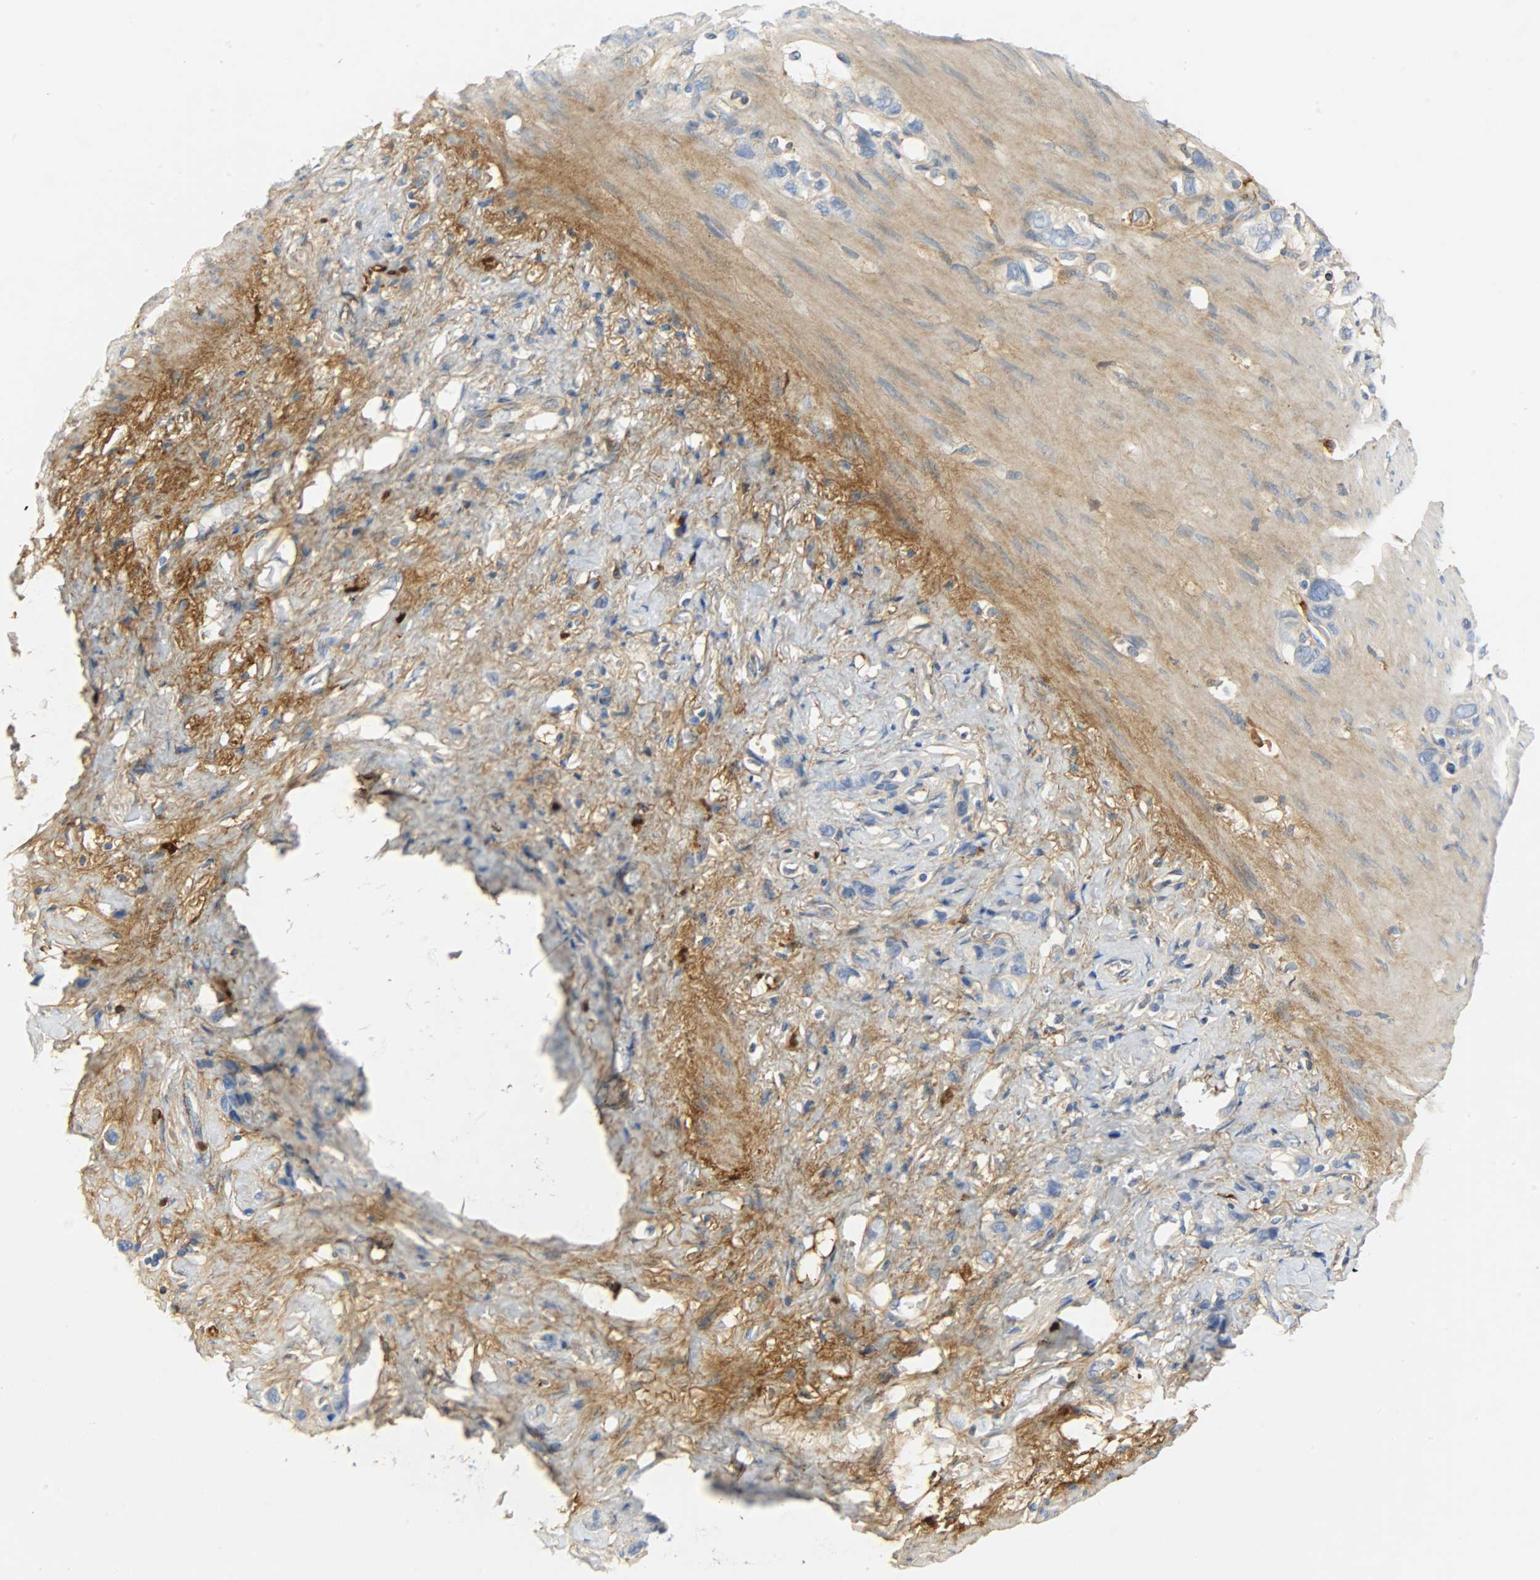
{"staining": {"intensity": "moderate", "quantity": "25%-75%", "location": "cytoplasmic/membranous"}, "tissue": "stomach cancer", "cell_type": "Tumor cells", "image_type": "cancer", "snomed": [{"axis": "morphology", "description": "Normal tissue, NOS"}, {"axis": "morphology", "description": "Adenocarcinoma, NOS"}, {"axis": "morphology", "description": "Adenocarcinoma, High grade"}, {"axis": "topography", "description": "Stomach, upper"}, {"axis": "topography", "description": "Stomach"}], "caption": "Human adenocarcinoma (high-grade) (stomach) stained for a protein (brown) reveals moderate cytoplasmic/membranous positive positivity in about 25%-75% of tumor cells.", "gene": "CRP", "patient": {"sex": "female", "age": 65}}